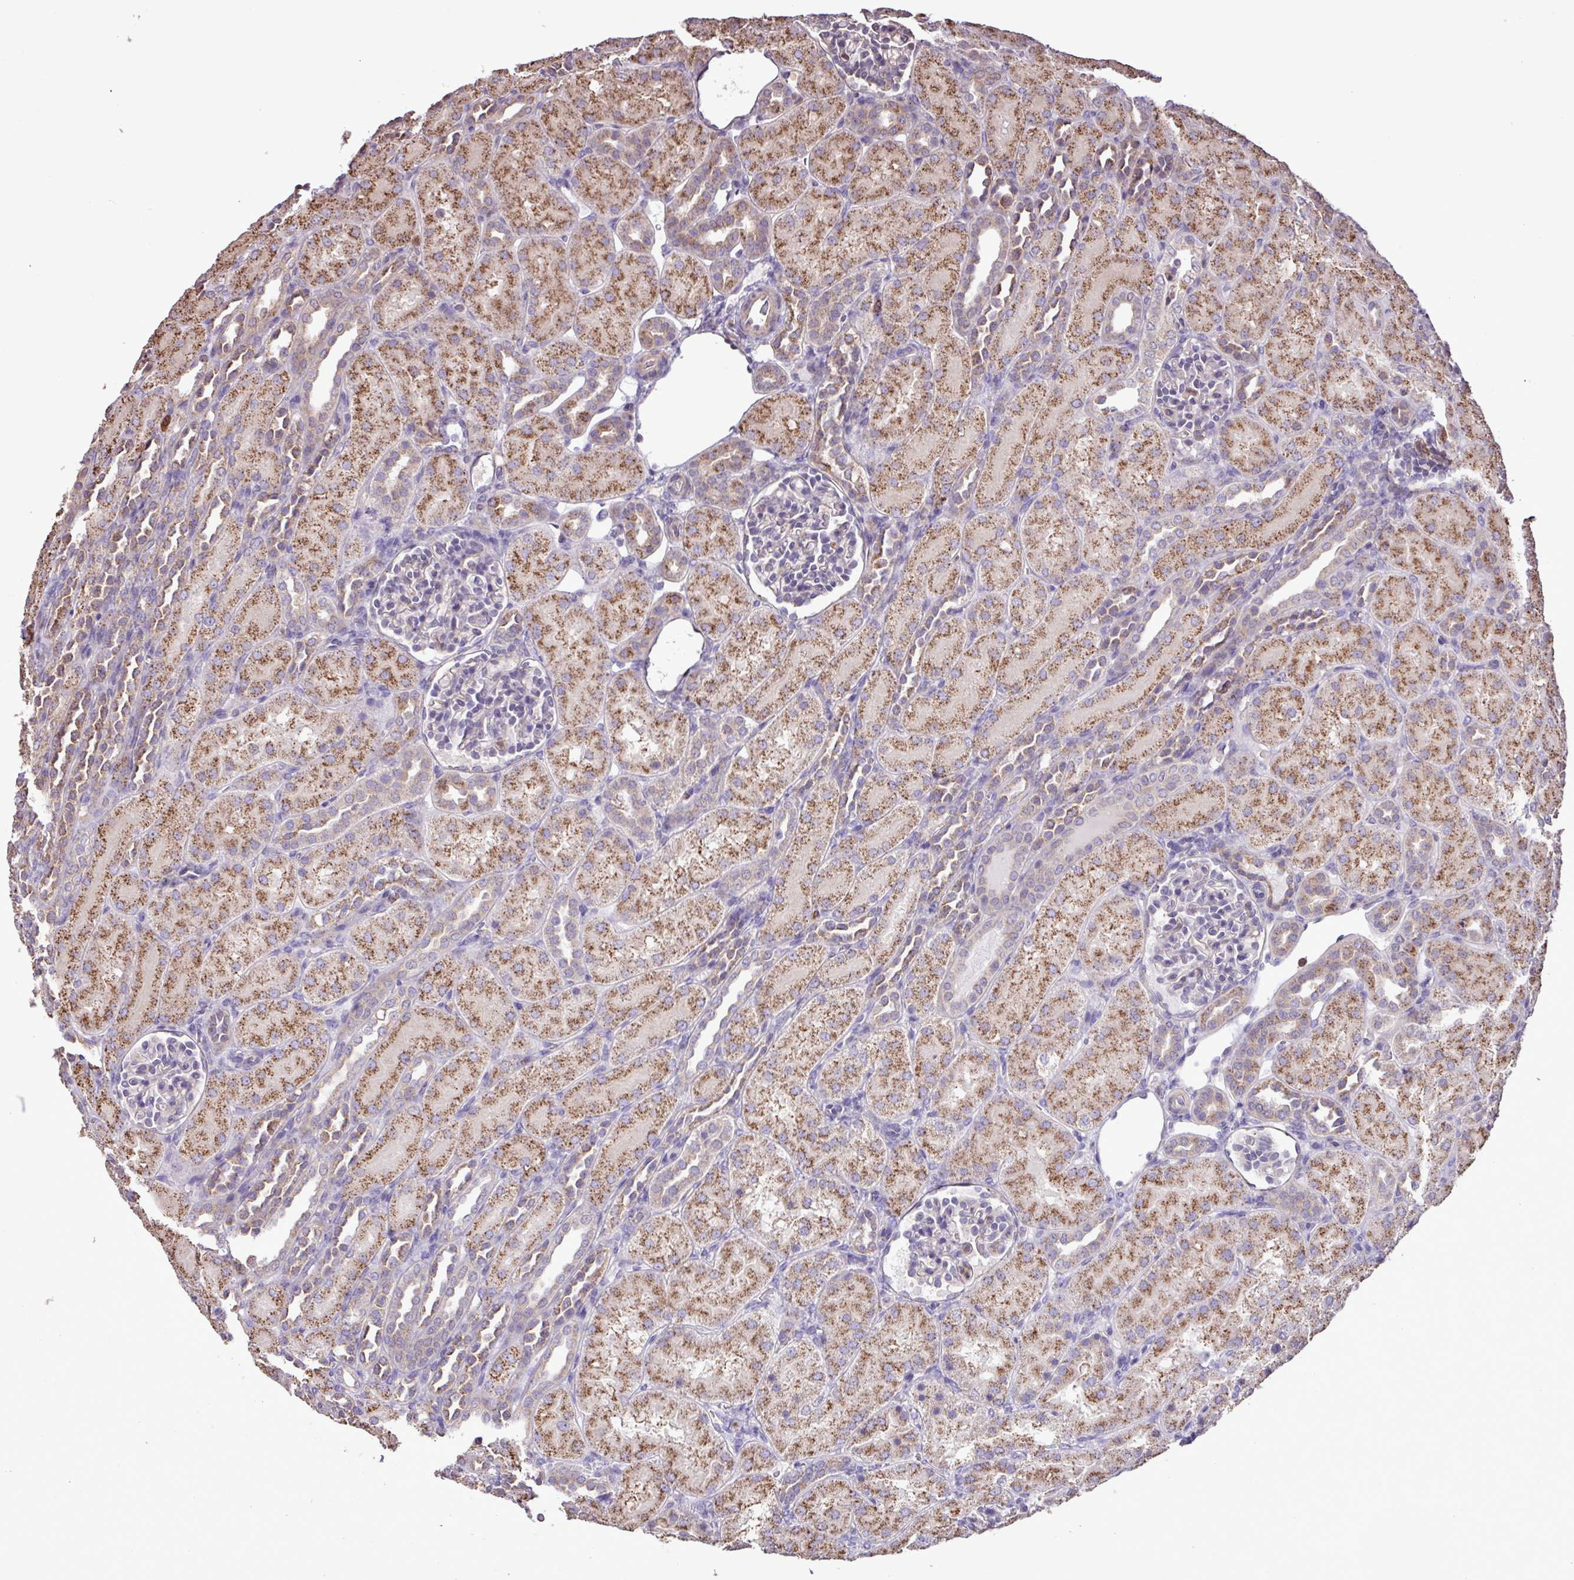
{"staining": {"intensity": "moderate", "quantity": "<25%", "location": "cytoplasmic/membranous"}, "tissue": "kidney", "cell_type": "Cells in glomeruli", "image_type": "normal", "snomed": [{"axis": "morphology", "description": "Normal tissue, NOS"}, {"axis": "topography", "description": "Kidney"}], "caption": "Immunohistochemical staining of normal kidney displays moderate cytoplasmic/membranous protein expression in about <25% of cells in glomeruli. (brown staining indicates protein expression, while blue staining denotes nuclei).", "gene": "CHST11", "patient": {"sex": "male", "age": 1}}